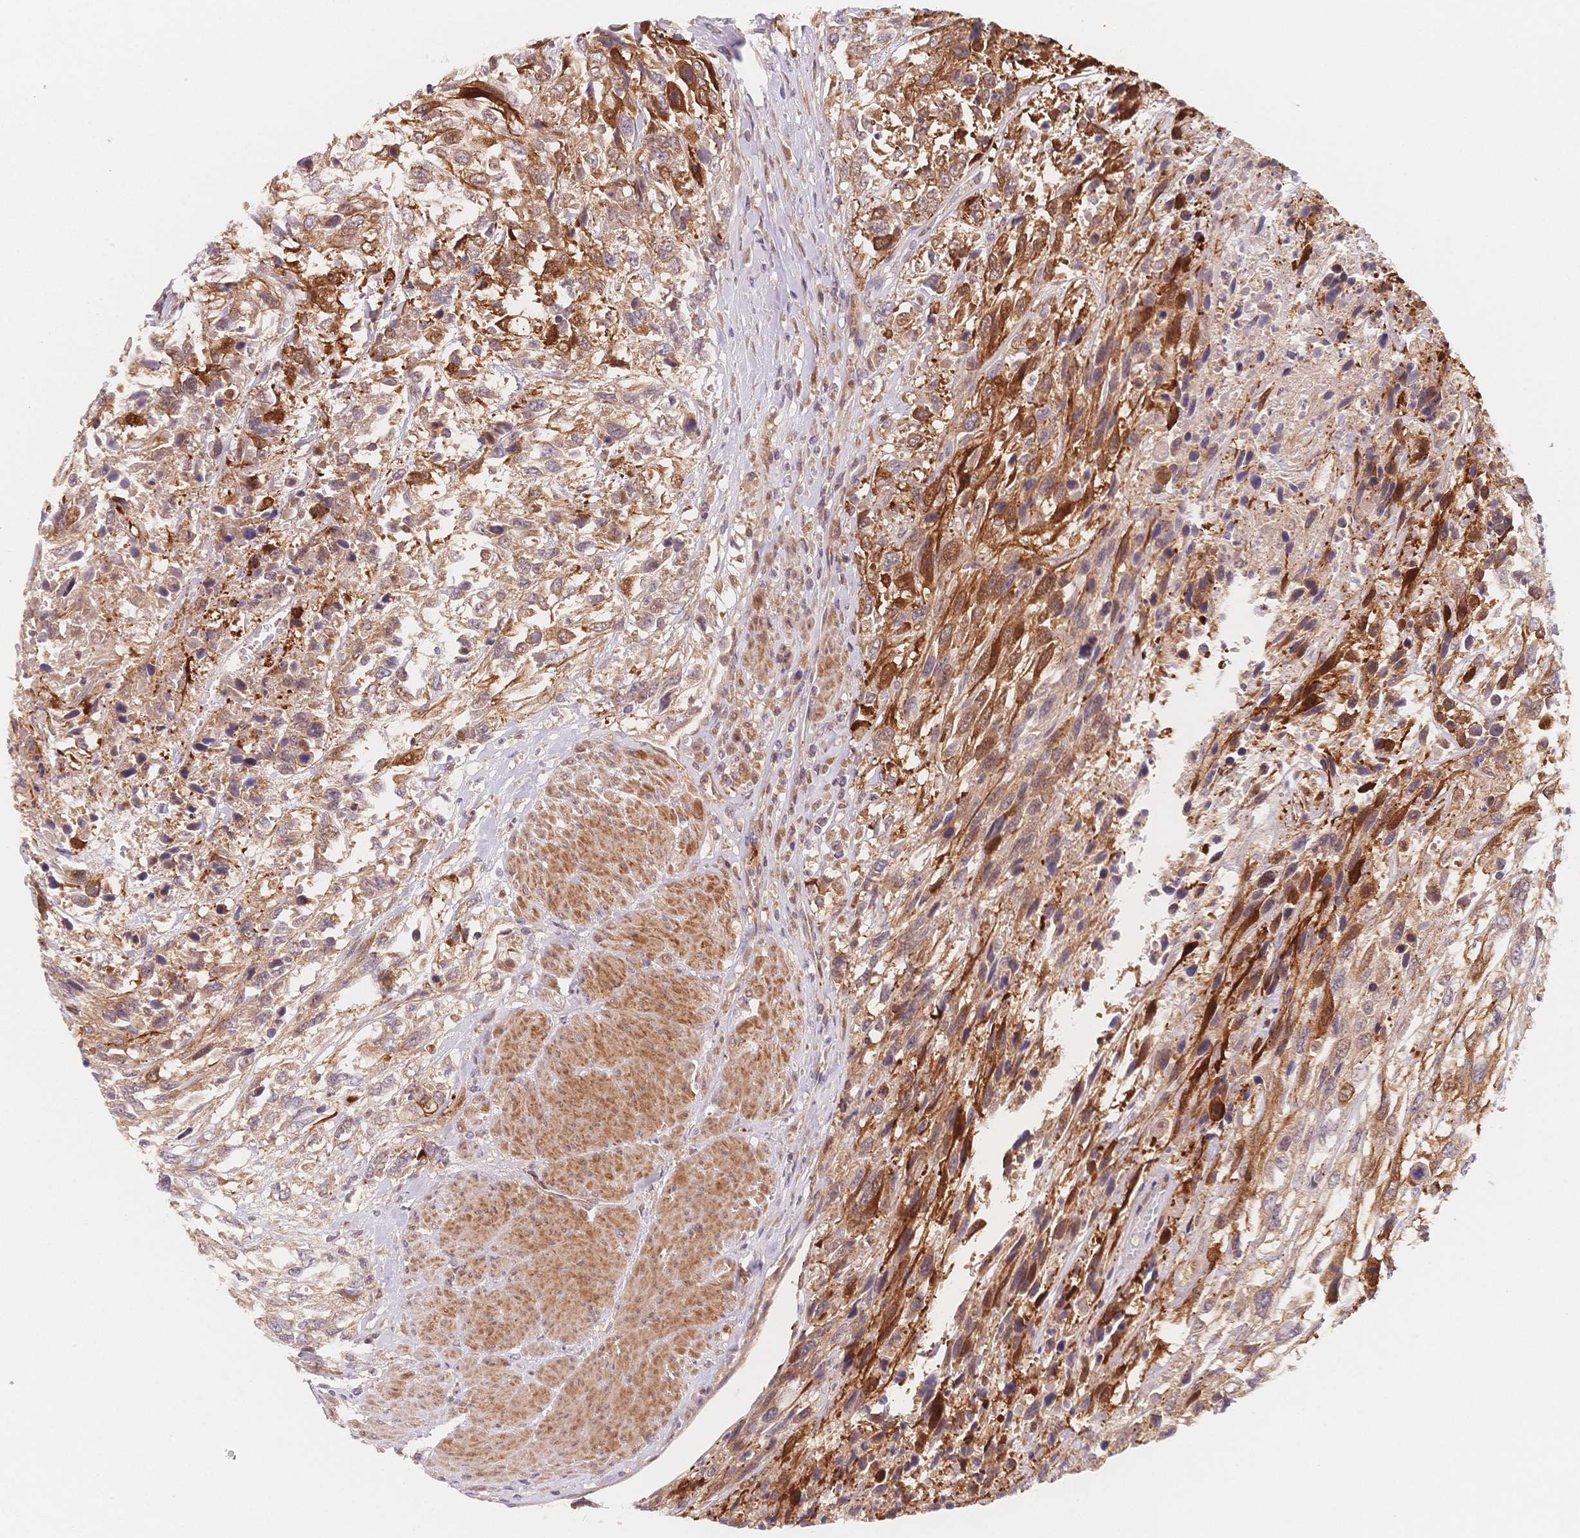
{"staining": {"intensity": "moderate", "quantity": "25%-75%", "location": "cytoplasmic/membranous"}, "tissue": "urothelial cancer", "cell_type": "Tumor cells", "image_type": "cancer", "snomed": [{"axis": "morphology", "description": "Urothelial carcinoma, High grade"}, {"axis": "topography", "description": "Urinary bladder"}], "caption": "Urothelial cancer tissue shows moderate cytoplasmic/membranous staining in about 25%-75% of tumor cells", "gene": "C12orf75", "patient": {"sex": "female", "age": 70}}